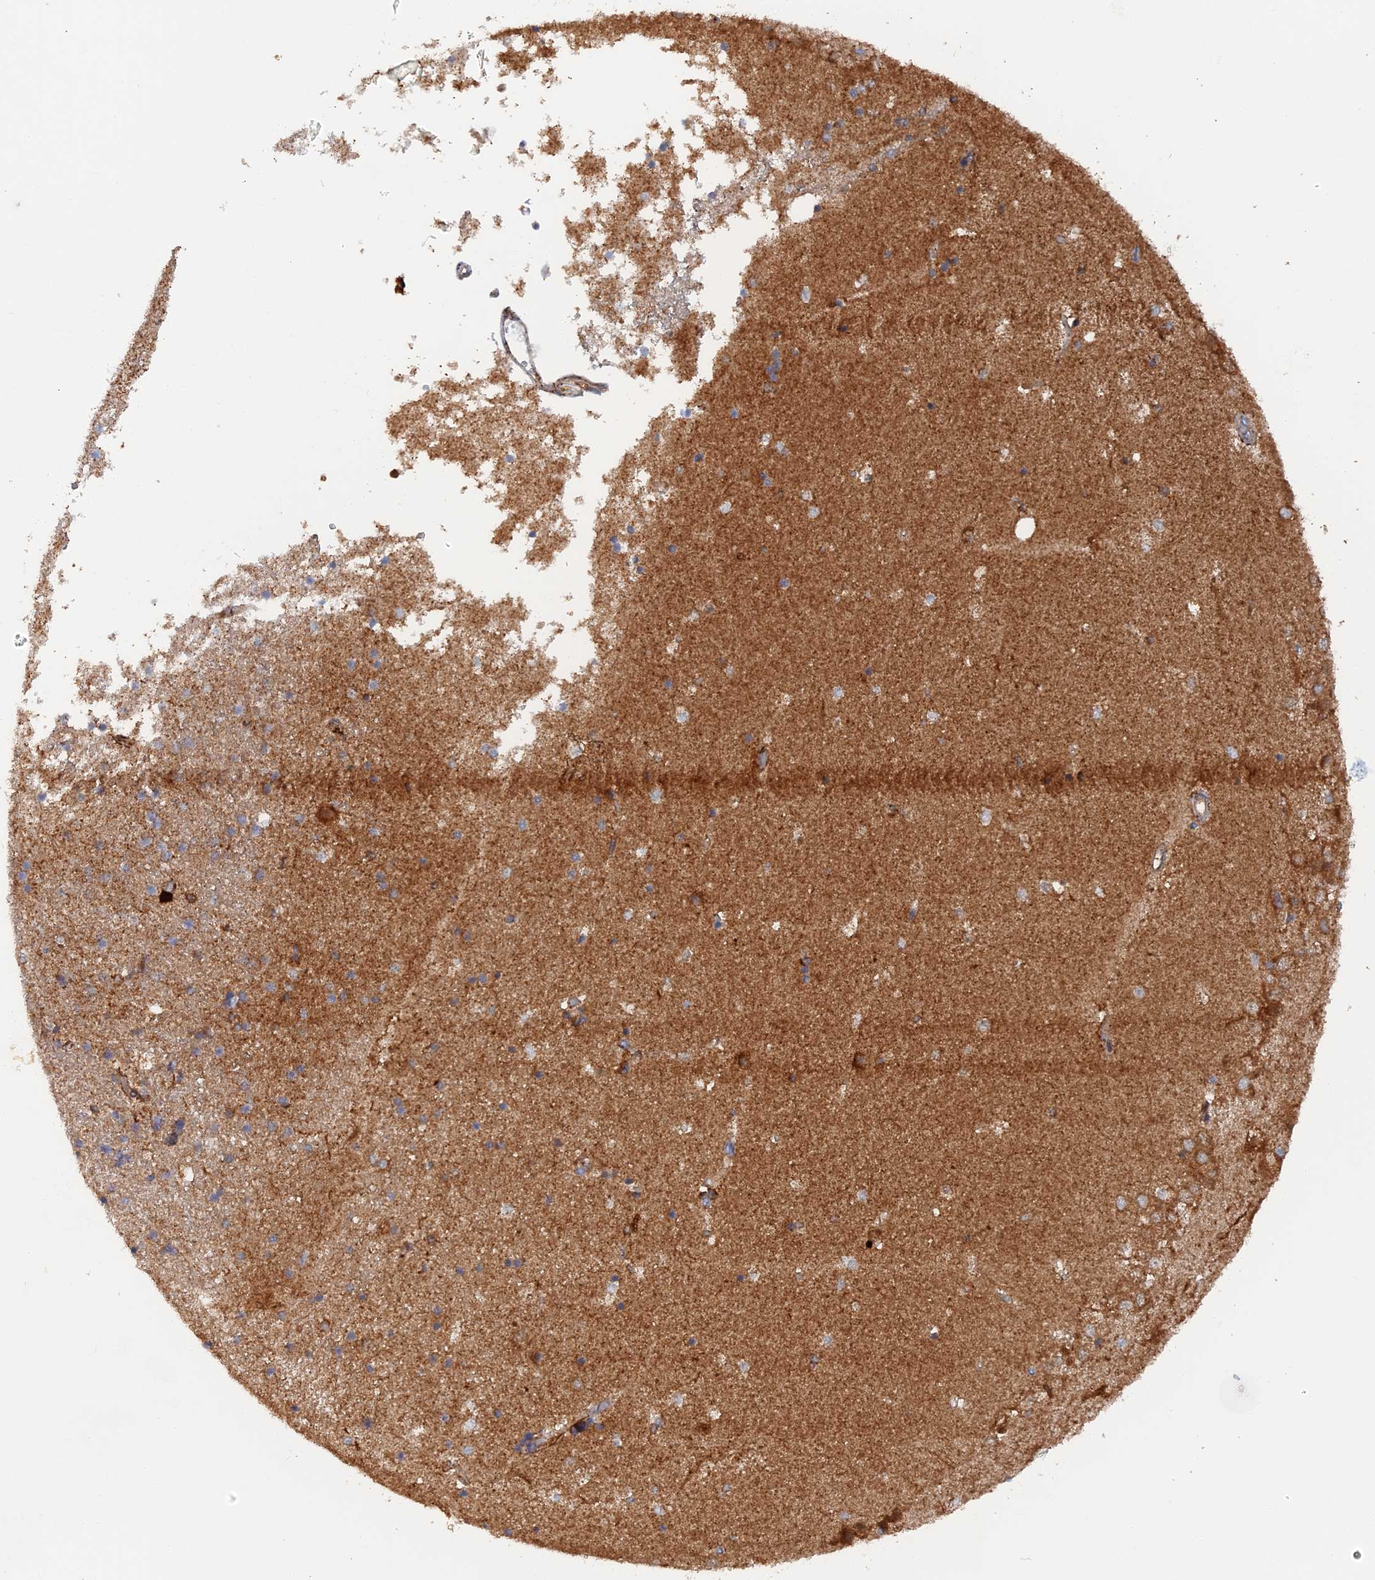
{"staining": {"intensity": "weak", "quantity": "<25%", "location": "cytoplasmic/membranous"}, "tissue": "hippocampus", "cell_type": "Glial cells", "image_type": "normal", "snomed": [{"axis": "morphology", "description": "Normal tissue, NOS"}, {"axis": "topography", "description": "Hippocampus"}], "caption": "This photomicrograph is of normal hippocampus stained with immunohistochemistry to label a protein in brown with the nuclei are counter-stained blue. There is no staining in glial cells.", "gene": "TMEM196", "patient": {"sex": "female", "age": 52}}